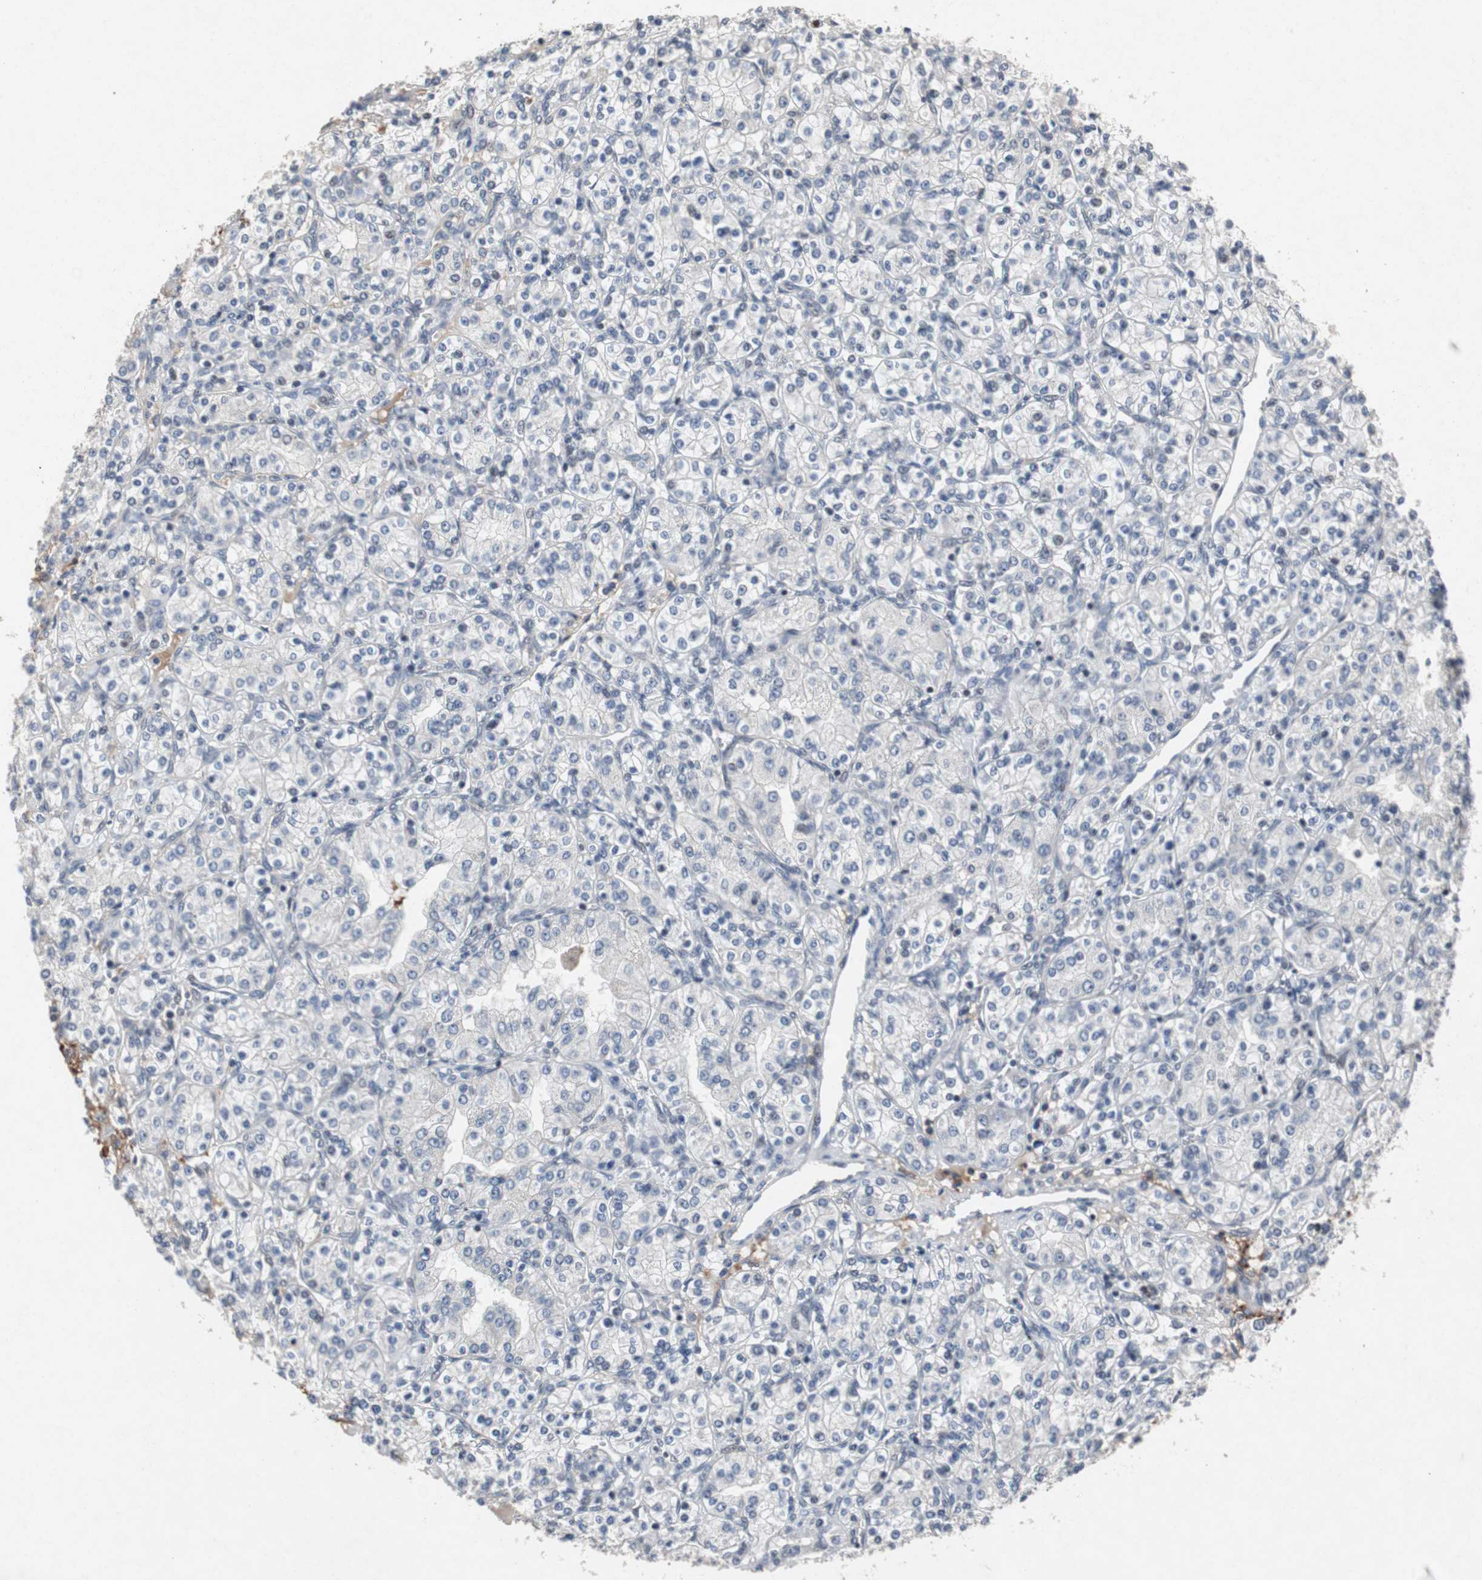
{"staining": {"intensity": "negative", "quantity": "none", "location": "none"}, "tissue": "renal cancer", "cell_type": "Tumor cells", "image_type": "cancer", "snomed": [{"axis": "morphology", "description": "Adenocarcinoma, NOS"}, {"axis": "topography", "description": "Kidney"}], "caption": "Human adenocarcinoma (renal) stained for a protein using IHC displays no positivity in tumor cells.", "gene": "TP63", "patient": {"sex": "male", "age": 77}}